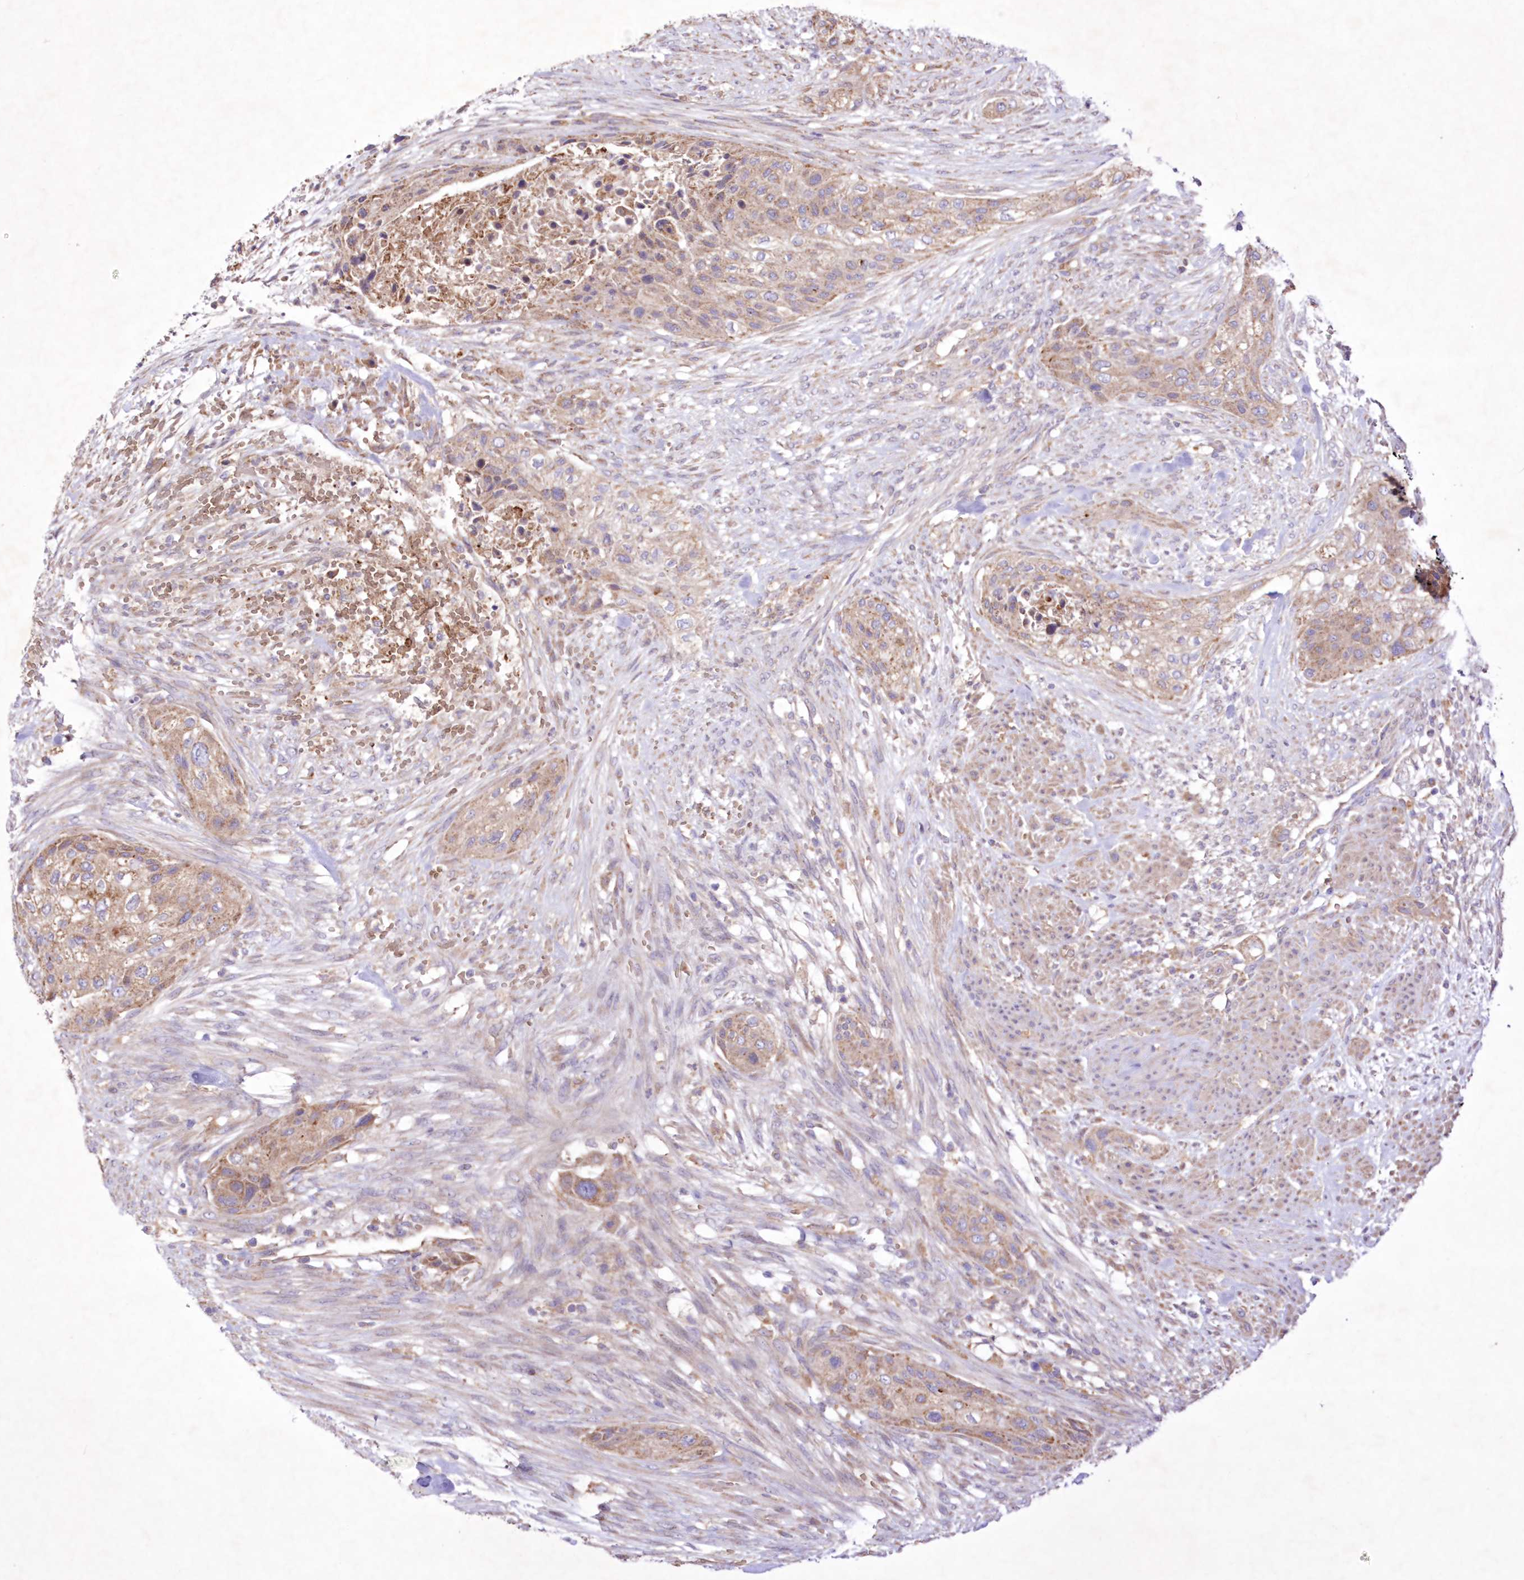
{"staining": {"intensity": "weak", "quantity": ">75%", "location": "cytoplasmic/membranous"}, "tissue": "urothelial cancer", "cell_type": "Tumor cells", "image_type": "cancer", "snomed": [{"axis": "morphology", "description": "Urothelial carcinoma, High grade"}, {"axis": "topography", "description": "Urinary bladder"}], "caption": "DAB immunohistochemical staining of urothelial cancer exhibits weak cytoplasmic/membranous protein staining in about >75% of tumor cells.", "gene": "FCHO2", "patient": {"sex": "male", "age": 35}}